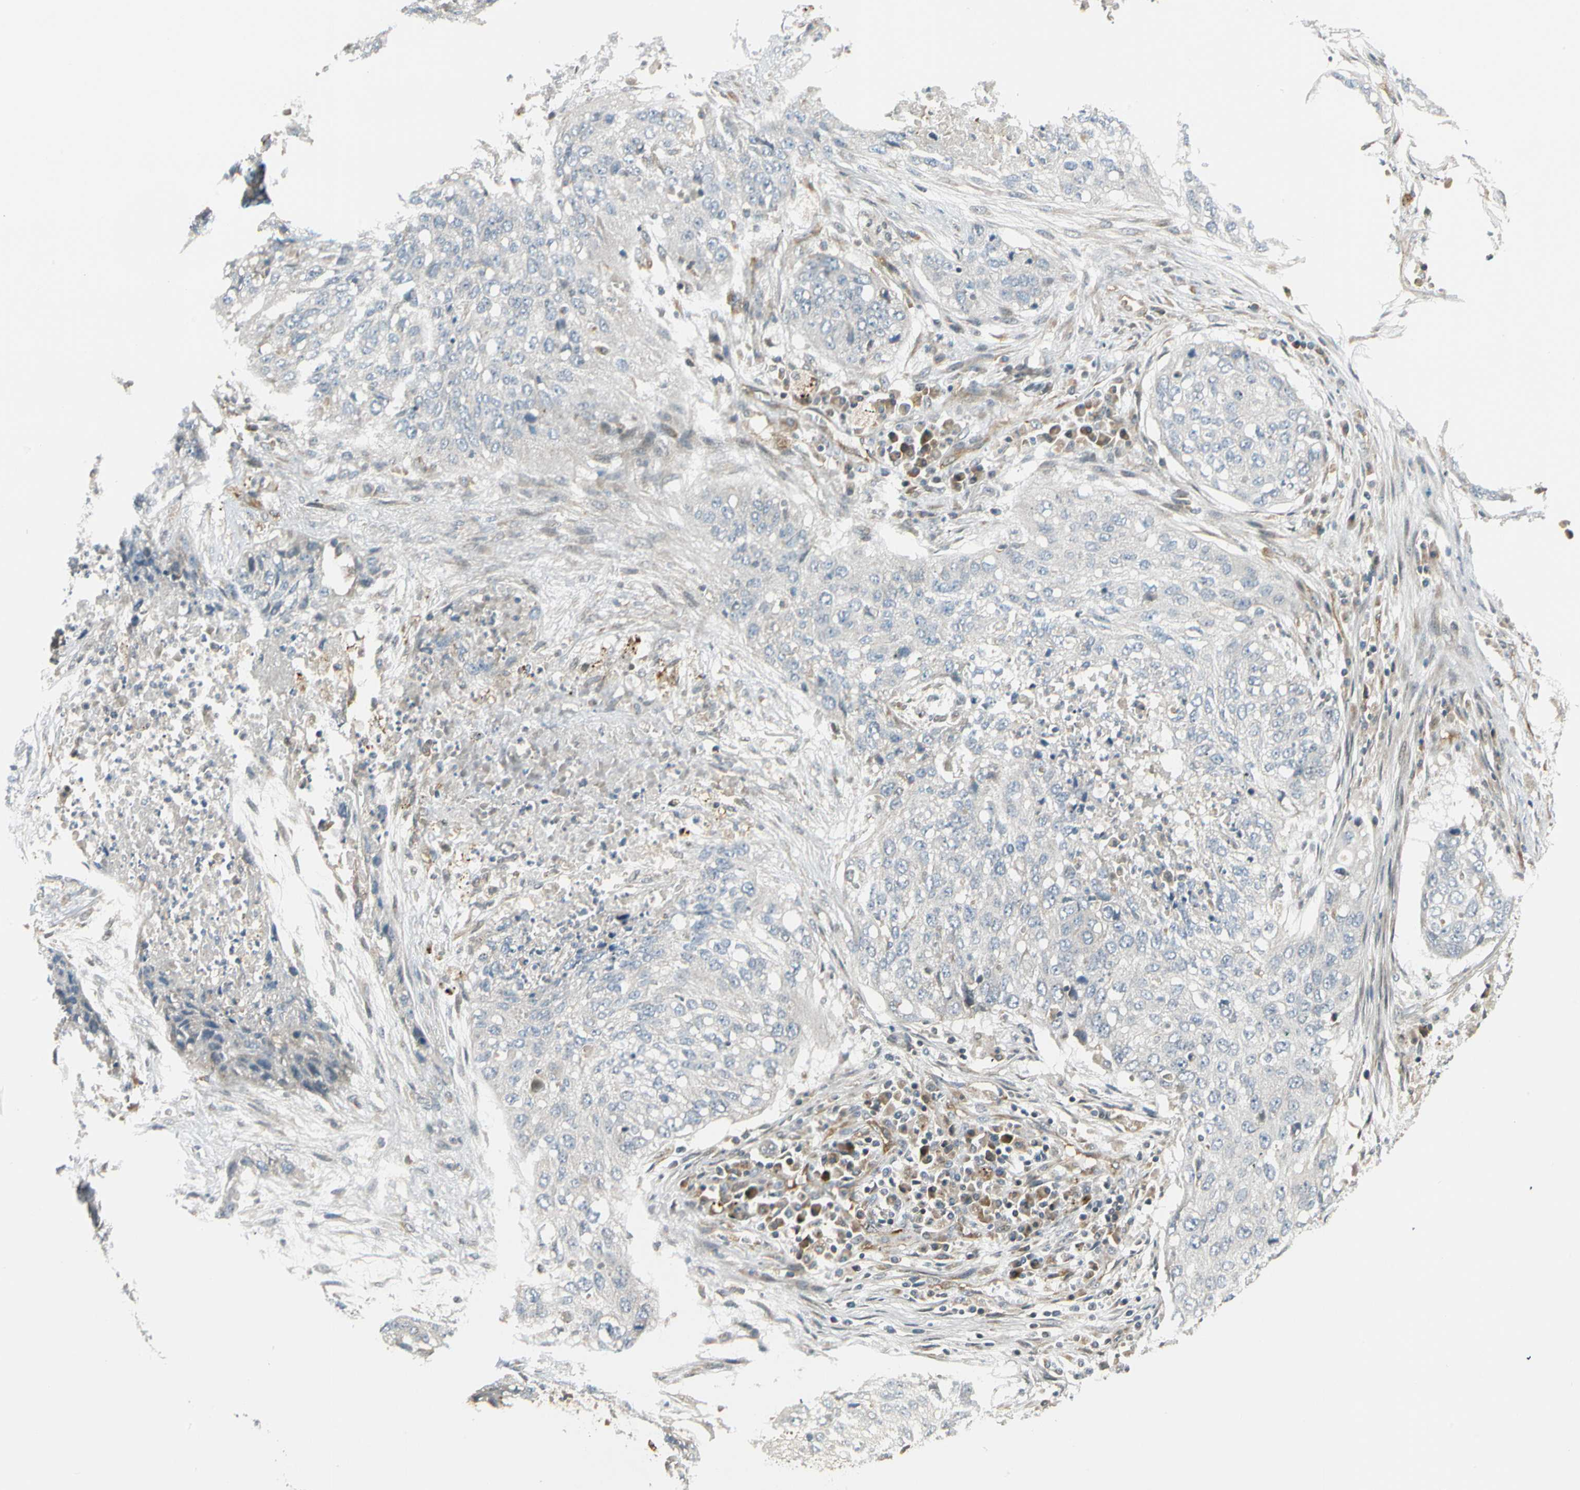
{"staining": {"intensity": "negative", "quantity": "none", "location": "none"}, "tissue": "lung cancer", "cell_type": "Tumor cells", "image_type": "cancer", "snomed": [{"axis": "morphology", "description": "Squamous cell carcinoma, NOS"}, {"axis": "topography", "description": "Lung"}], "caption": "Tumor cells are negative for protein expression in human lung cancer.", "gene": "TRIO", "patient": {"sex": "female", "age": 63}}